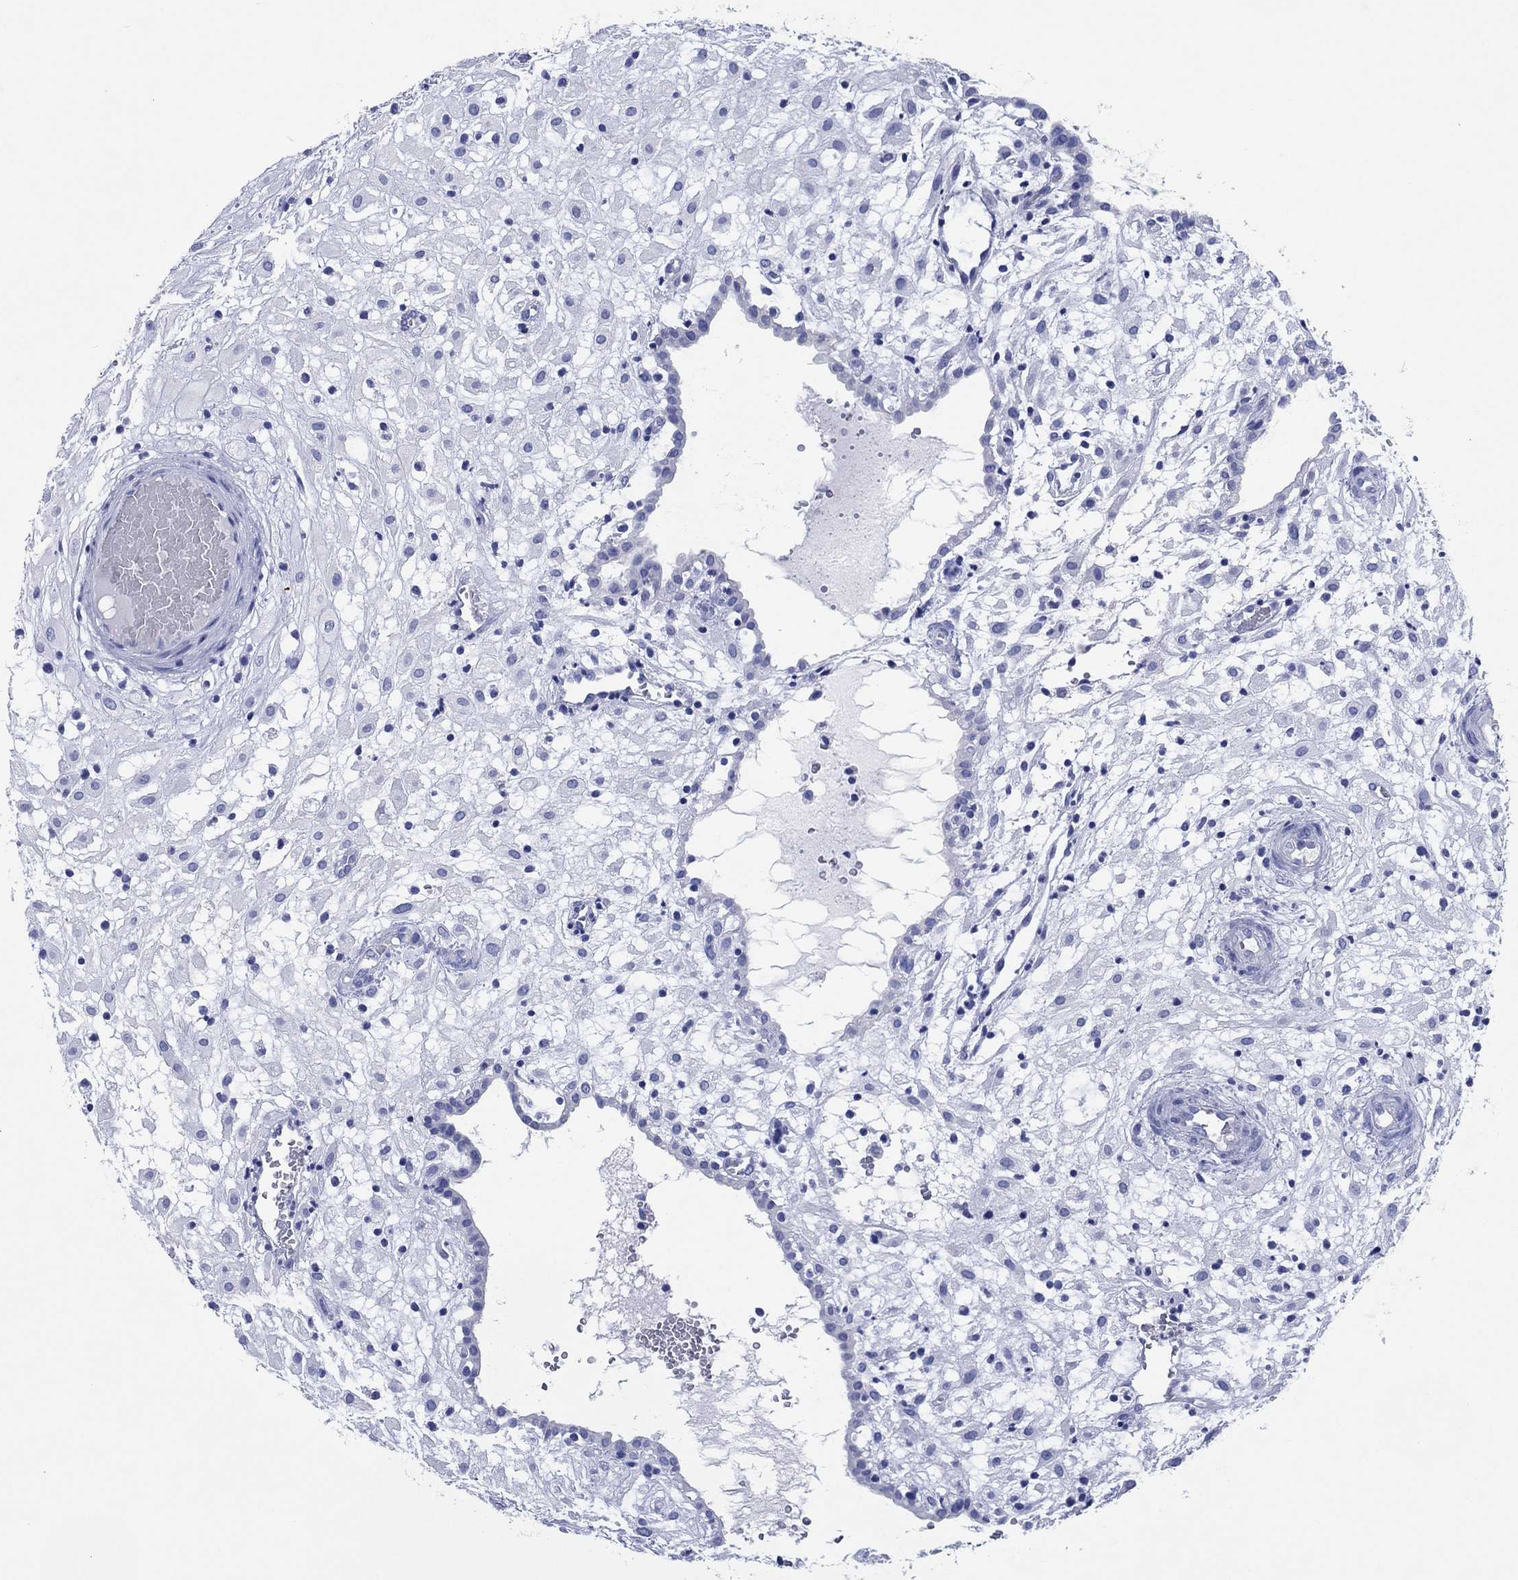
{"staining": {"intensity": "negative", "quantity": "none", "location": "none"}, "tissue": "placenta", "cell_type": "Decidual cells", "image_type": "normal", "snomed": [{"axis": "morphology", "description": "Normal tissue, NOS"}, {"axis": "topography", "description": "Placenta"}], "caption": "The immunohistochemistry histopathology image has no significant expression in decidual cells of placenta. Brightfield microscopy of immunohistochemistry stained with DAB (brown) and hematoxylin (blue), captured at high magnification.", "gene": "HCRT", "patient": {"sex": "female", "age": 24}}